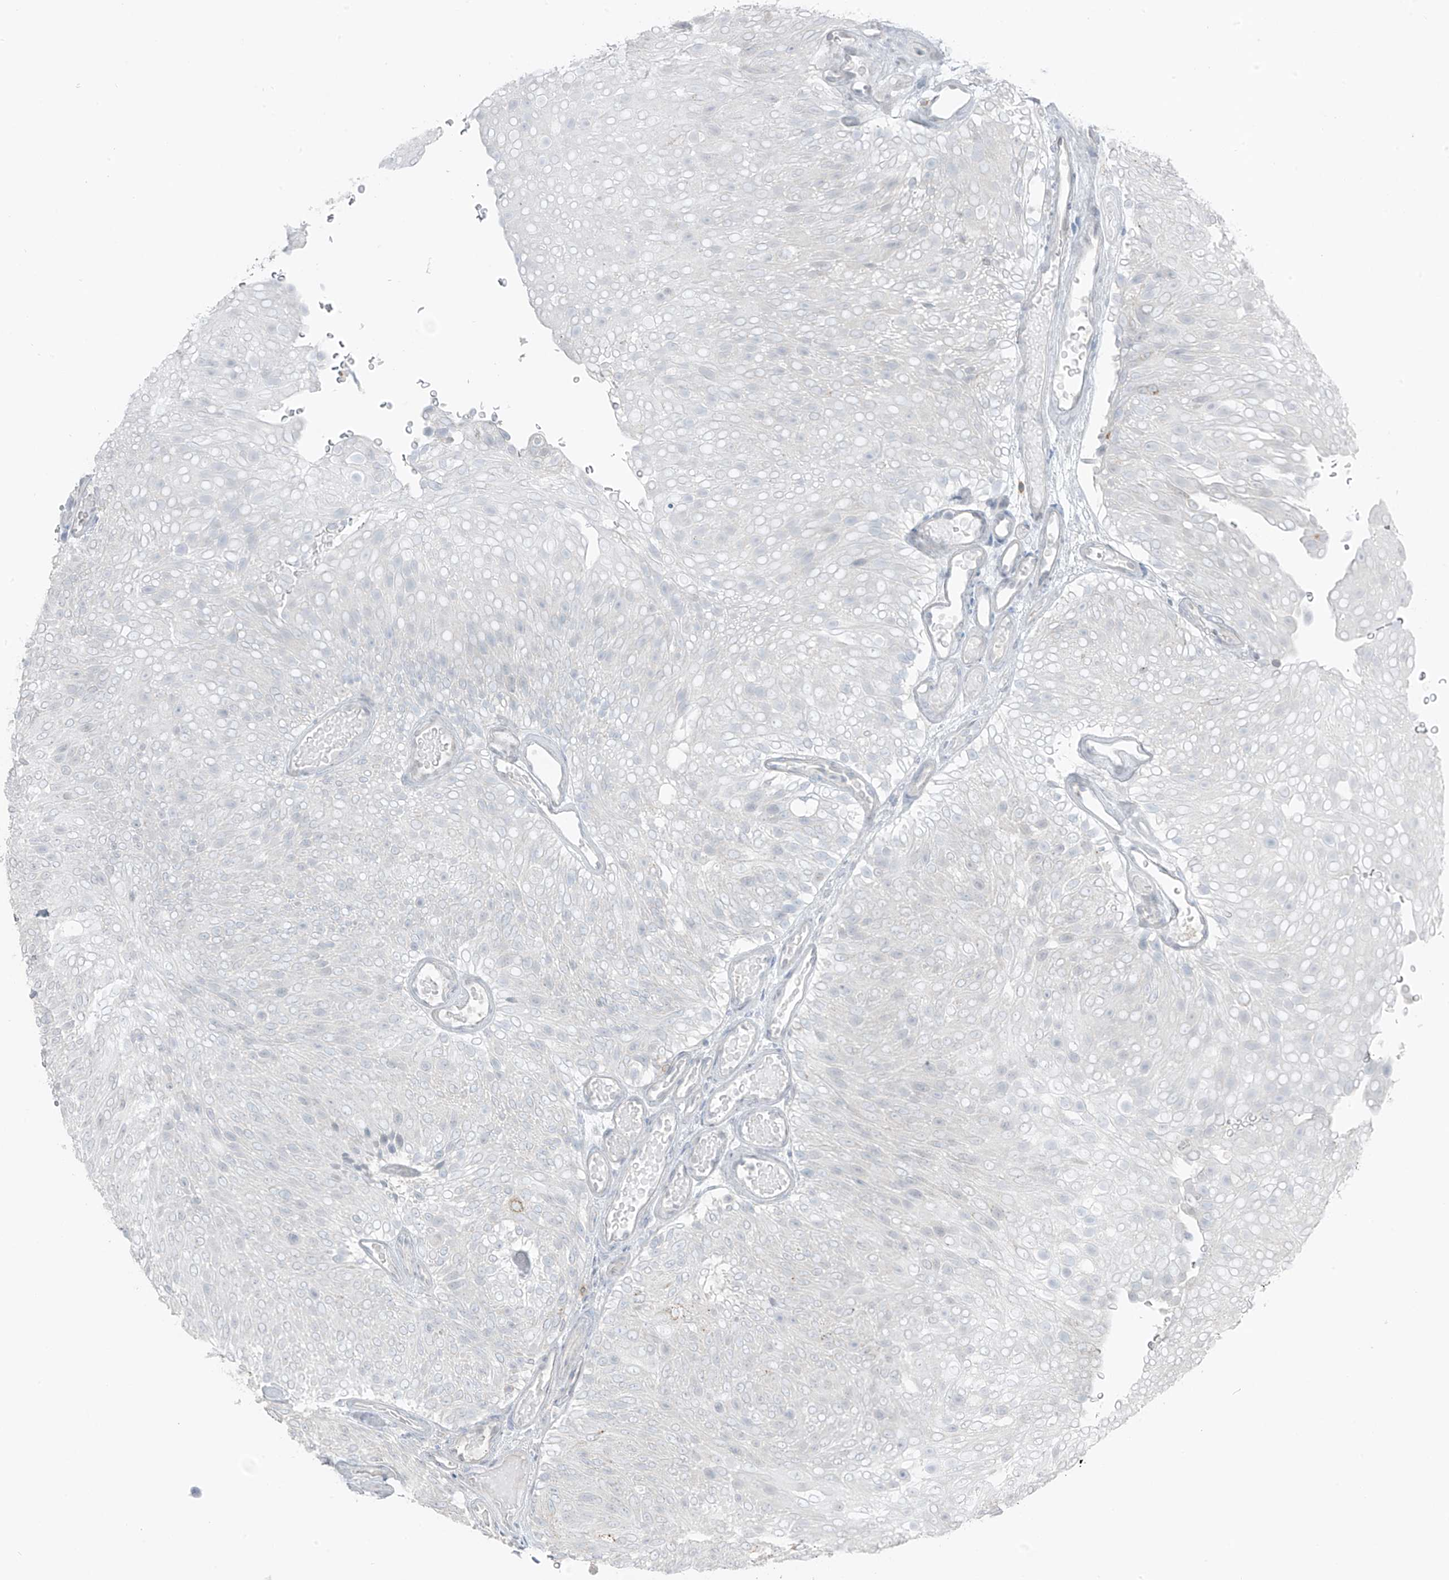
{"staining": {"intensity": "negative", "quantity": "none", "location": "none"}, "tissue": "urothelial cancer", "cell_type": "Tumor cells", "image_type": "cancer", "snomed": [{"axis": "morphology", "description": "Urothelial carcinoma, Low grade"}, {"axis": "topography", "description": "Urinary bladder"}], "caption": "The image shows no staining of tumor cells in urothelial cancer.", "gene": "PRDM6", "patient": {"sex": "male", "age": 78}}